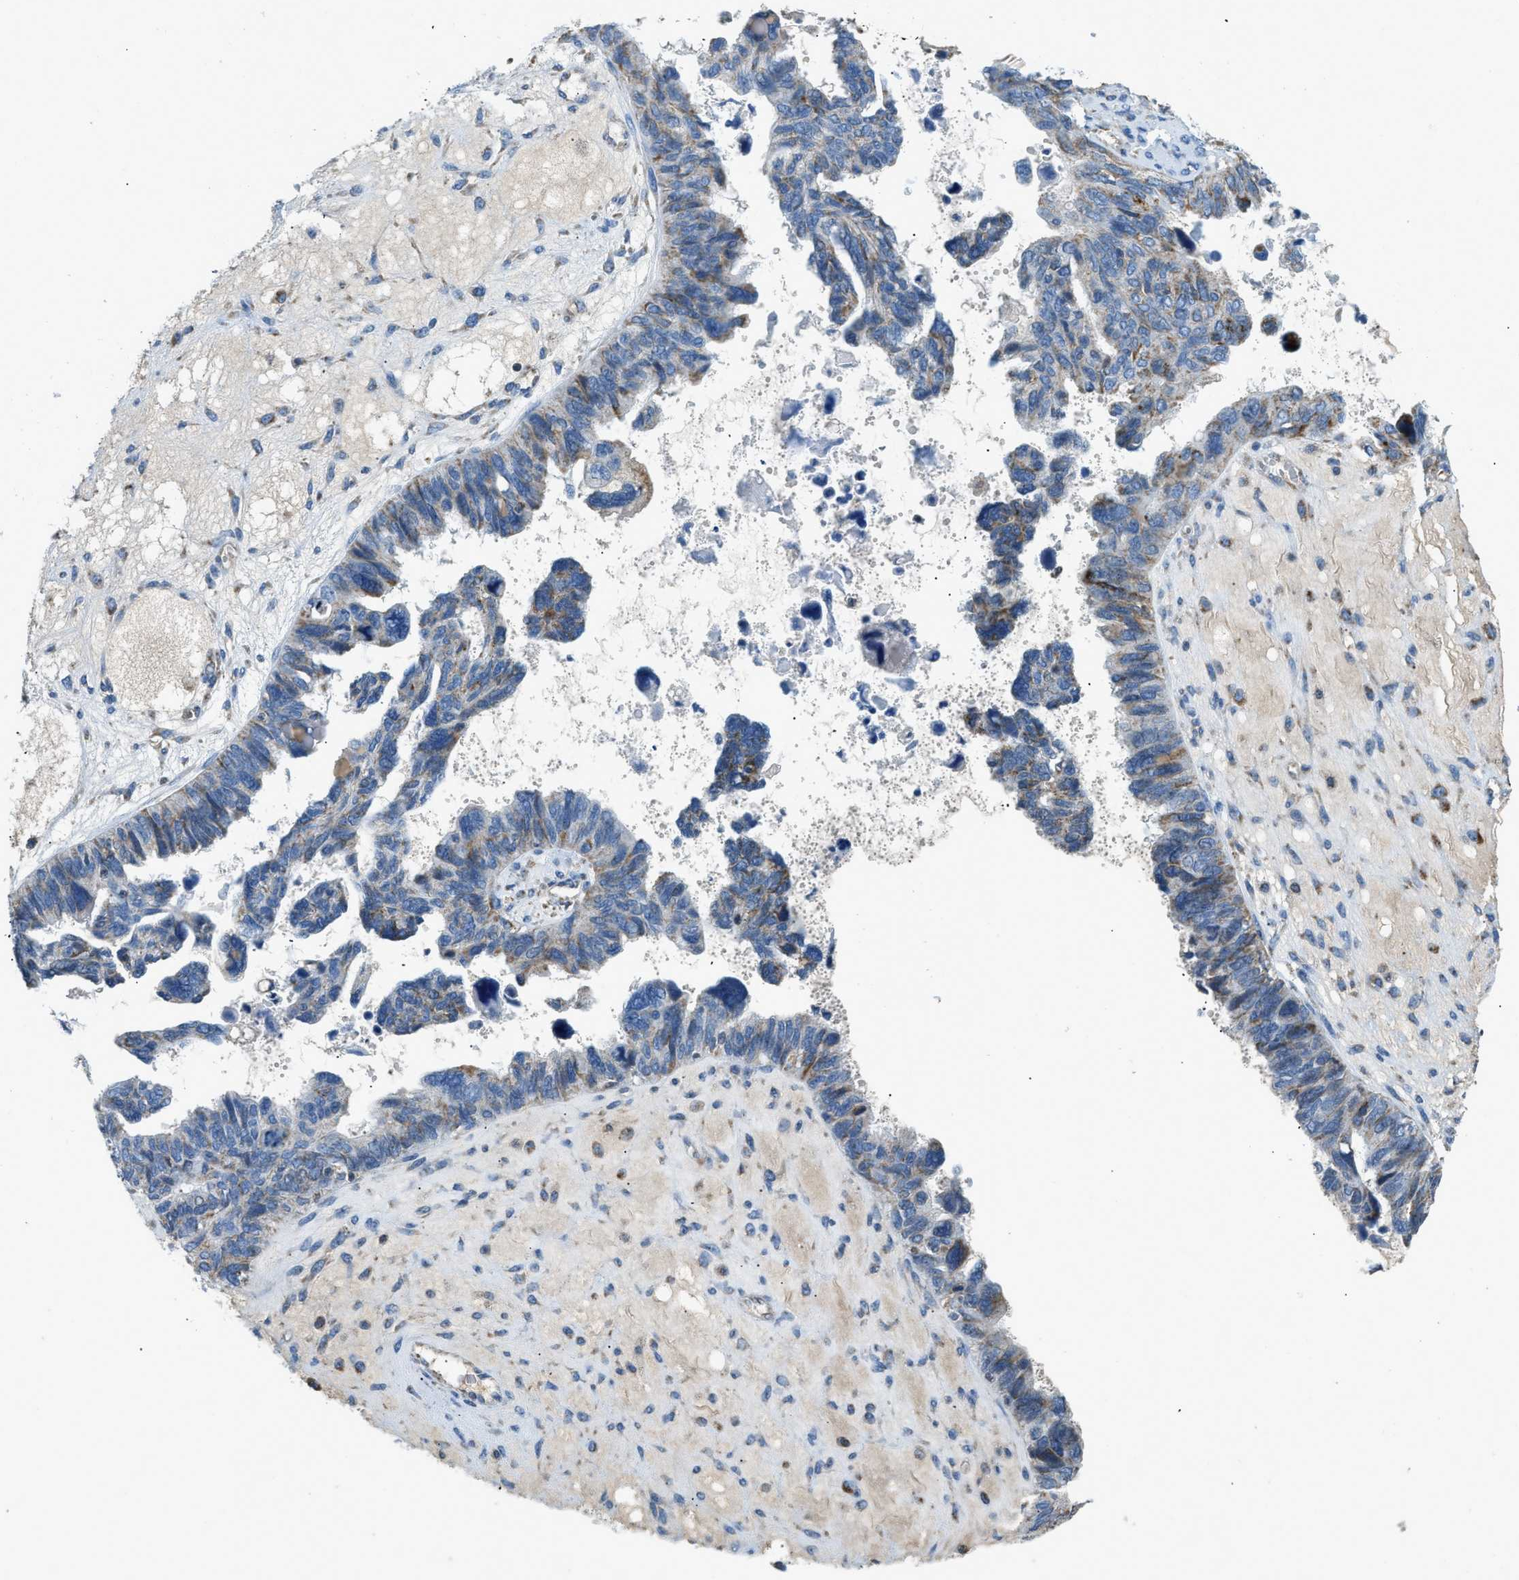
{"staining": {"intensity": "moderate", "quantity": "<25%", "location": "cytoplasmic/membranous"}, "tissue": "ovarian cancer", "cell_type": "Tumor cells", "image_type": "cancer", "snomed": [{"axis": "morphology", "description": "Cystadenocarcinoma, serous, NOS"}, {"axis": "topography", "description": "Ovary"}], "caption": "A high-resolution photomicrograph shows immunohistochemistry (IHC) staining of ovarian serous cystadenocarcinoma, which shows moderate cytoplasmic/membranous positivity in about <25% of tumor cells. The staining was performed using DAB (3,3'-diaminobenzidine) to visualize the protein expression in brown, while the nuclei were stained in blue with hematoxylin (Magnification: 20x).", "gene": "ACADVL", "patient": {"sex": "female", "age": 79}}